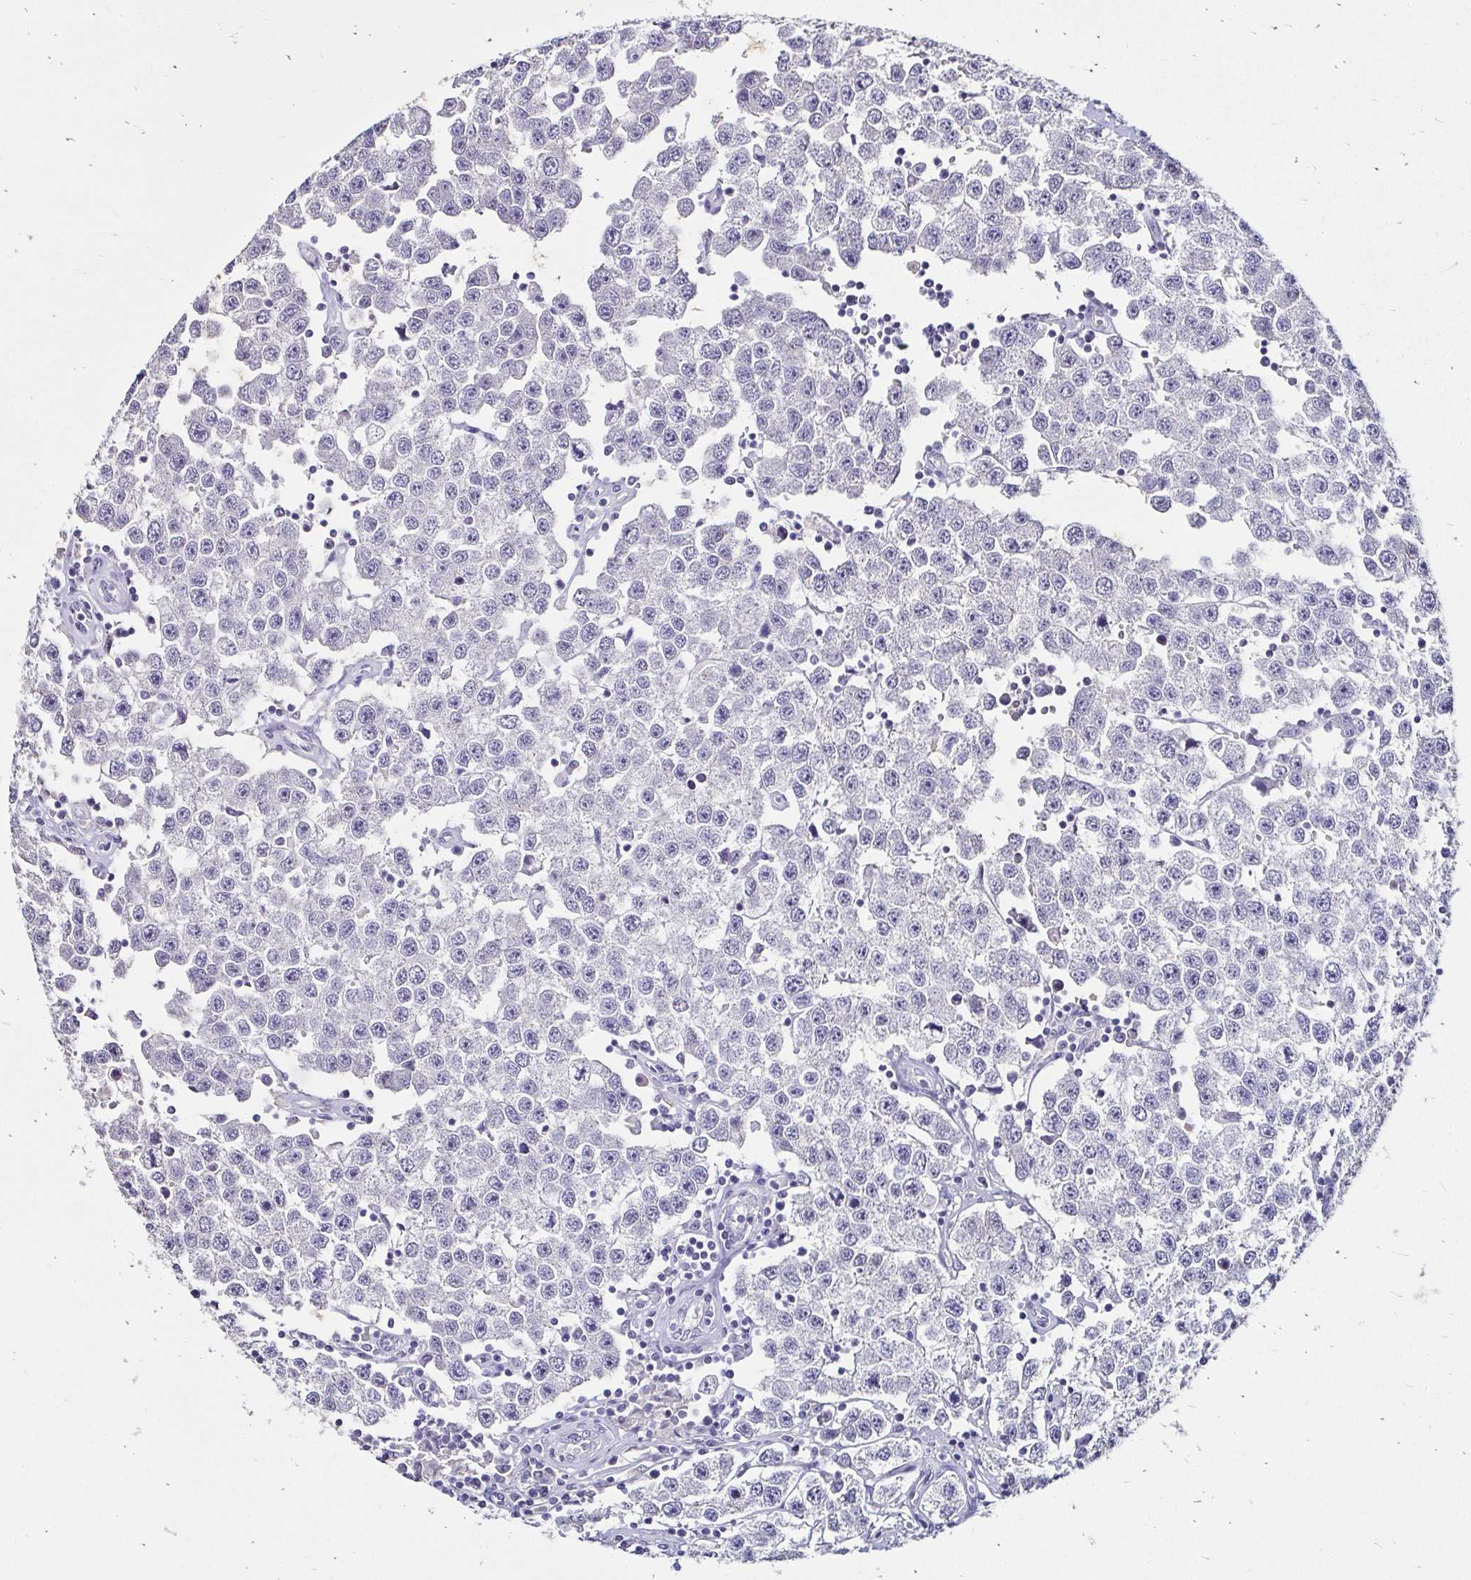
{"staining": {"intensity": "negative", "quantity": "none", "location": "none"}, "tissue": "testis cancer", "cell_type": "Tumor cells", "image_type": "cancer", "snomed": [{"axis": "morphology", "description": "Seminoma, NOS"}, {"axis": "topography", "description": "Testis"}], "caption": "Photomicrograph shows no protein staining in tumor cells of testis cancer tissue.", "gene": "SCG3", "patient": {"sex": "male", "age": 34}}